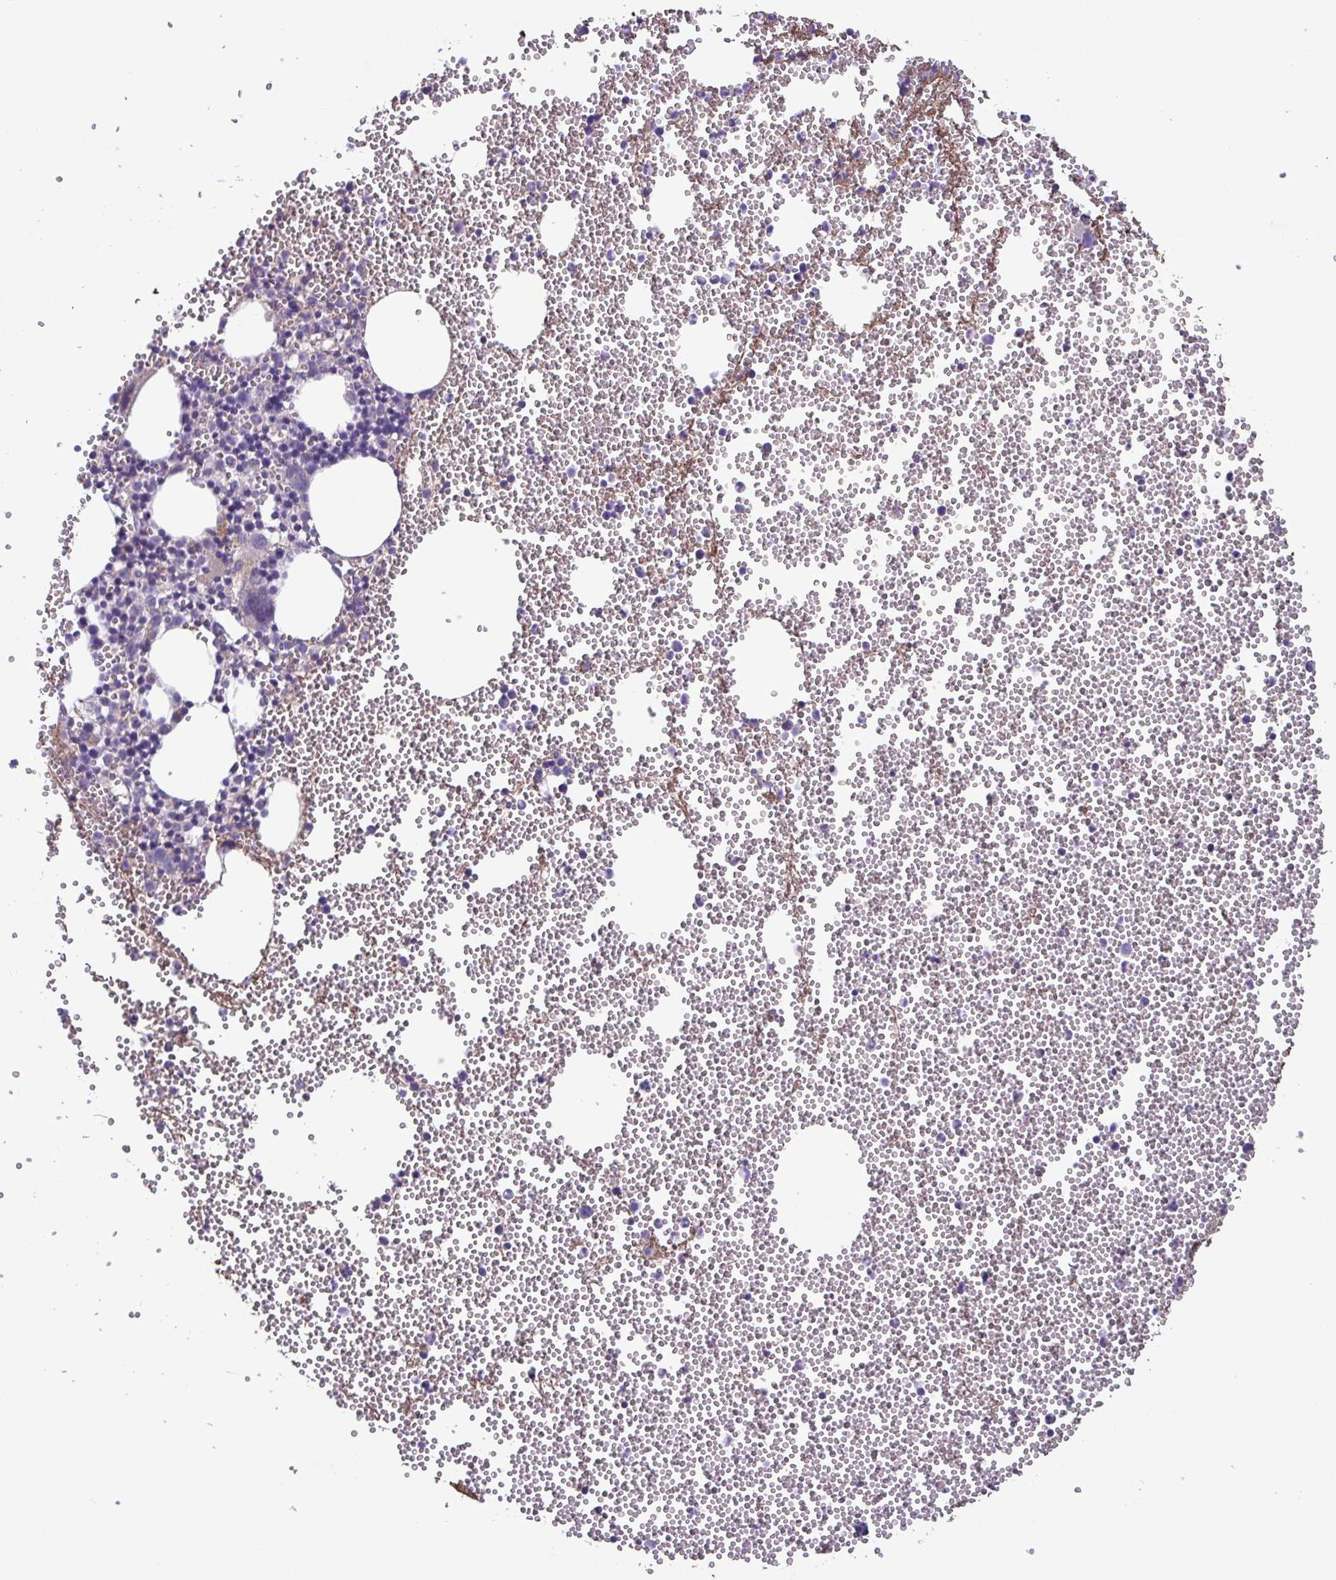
{"staining": {"intensity": "negative", "quantity": "none", "location": "none"}, "tissue": "bone marrow", "cell_type": "Hematopoietic cells", "image_type": "normal", "snomed": [{"axis": "morphology", "description": "Normal tissue, NOS"}, {"axis": "topography", "description": "Bone marrow"}], "caption": "Immunohistochemistry micrograph of benign bone marrow stained for a protein (brown), which exhibits no expression in hematopoietic cells. (DAB (3,3'-diaminobenzidine) immunohistochemistry (IHC) visualized using brightfield microscopy, high magnification).", "gene": "F13B", "patient": {"sex": "female", "age": 80}}